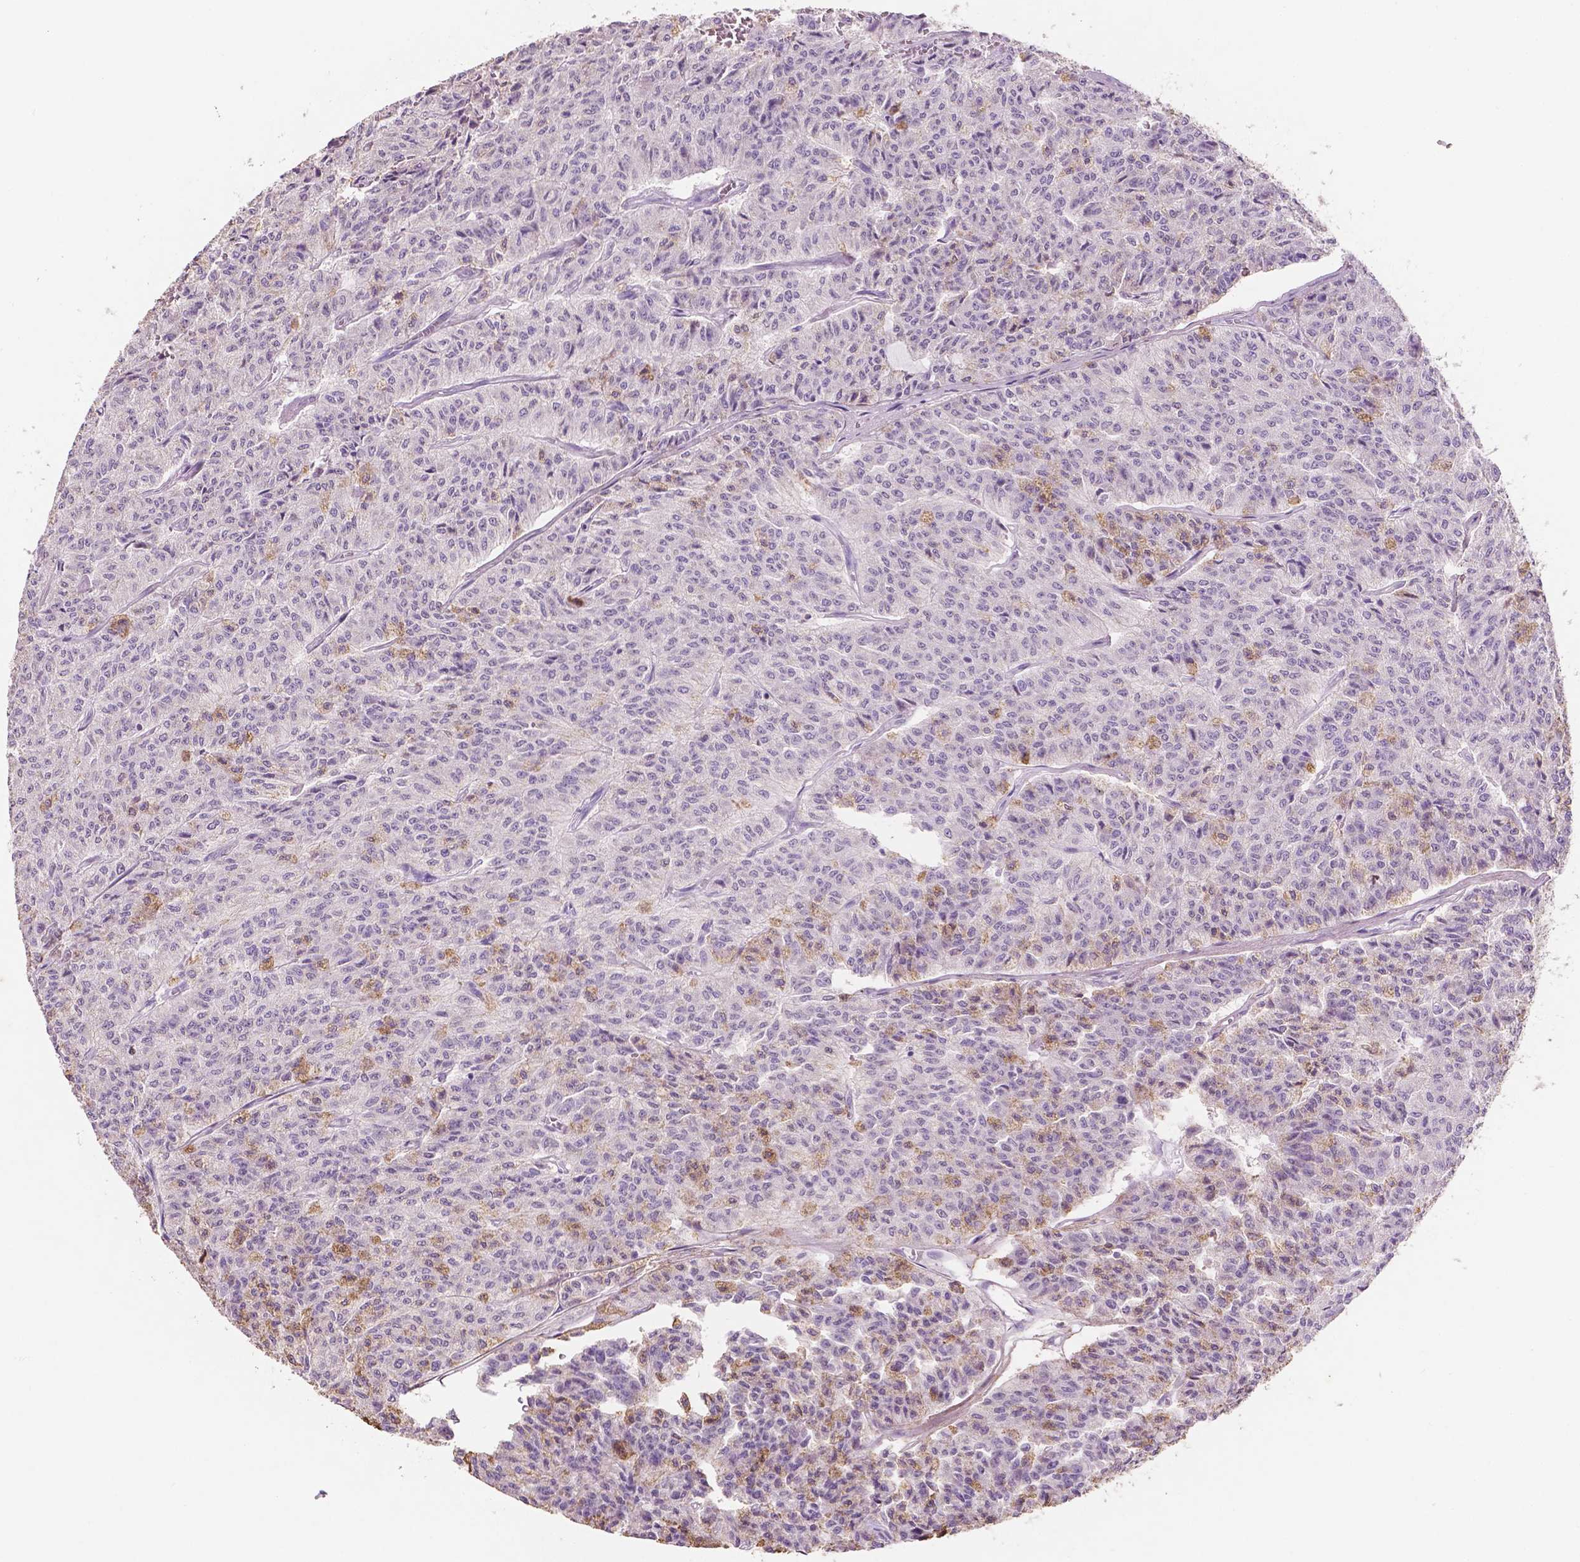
{"staining": {"intensity": "negative", "quantity": "none", "location": "none"}, "tissue": "carcinoid", "cell_type": "Tumor cells", "image_type": "cancer", "snomed": [{"axis": "morphology", "description": "Carcinoid, malignant, NOS"}, {"axis": "topography", "description": "Lung"}], "caption": "Immunohistochemistry (IHC) image of malignant carcinoid stained for a protein (brown), which shows no expression in tumor cells.", "gene": "DLG2", "patient": {"sex": "male", "age": 71}}